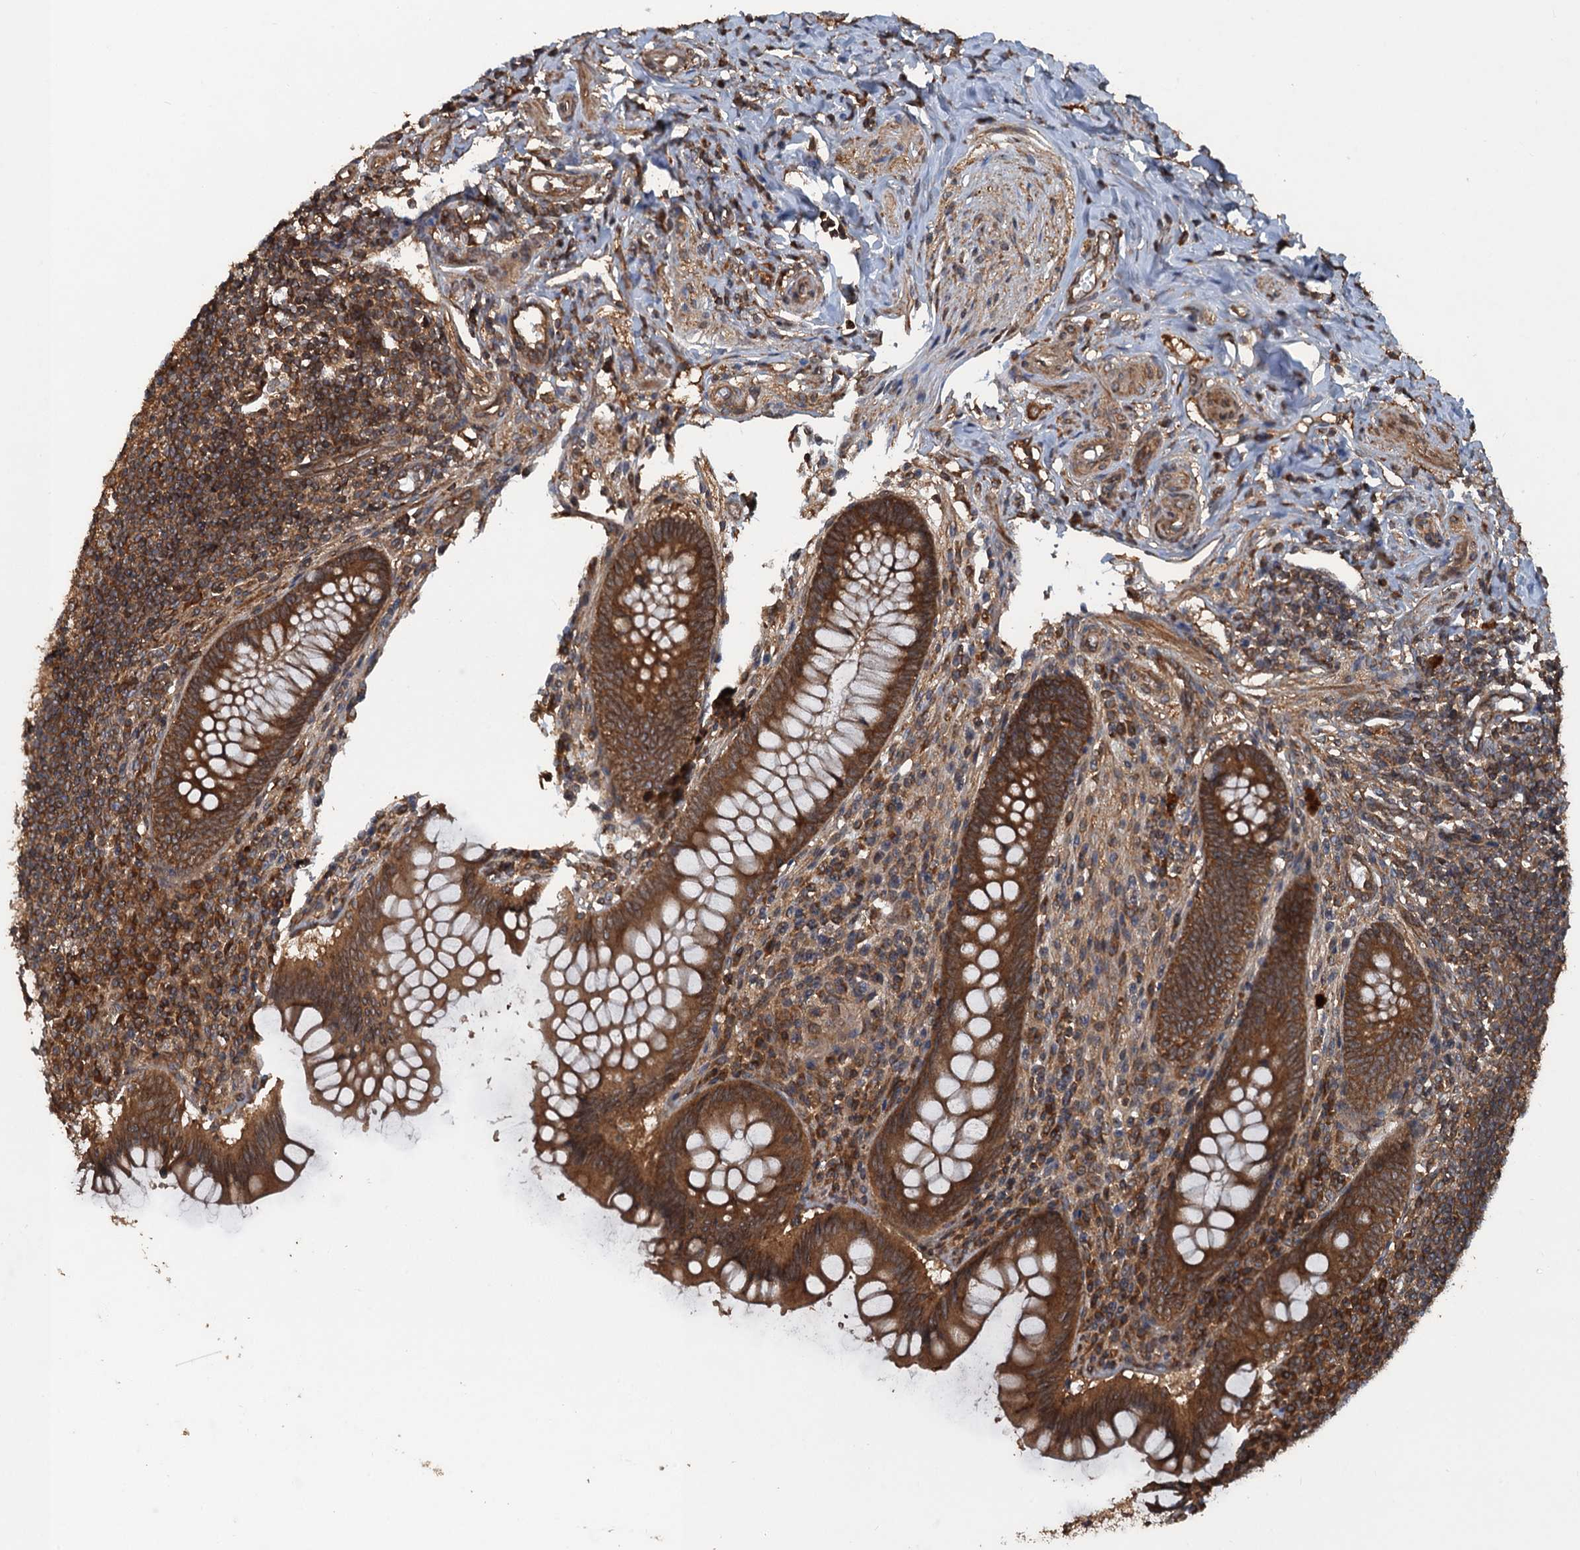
{"staining": {"intensity": "strong", "quantity": ">75%", "location": "cytoplasmic/membranous"}, "tissue": "appendix", "cell_type": "Glandular cells", "image_type": "normal", "snomed": [{"axis": "morphology", "description": "Normal tissue, NOS"}, {"axis": "topography", "description": "Appendix"}], "caption": "A high-resolution photomicrograph shows immunohistochemistry staining of unremarkable appendix, which shows strong cytoplasmic/membranous staining in approximately >75% of glandular cells. (DAB (3,3'-diaminobenzidine) IHC, brown staining for protein, blue staining for nuclei).", "gene": "GLE1", "patient": {"sex": "female", "age": 33}}